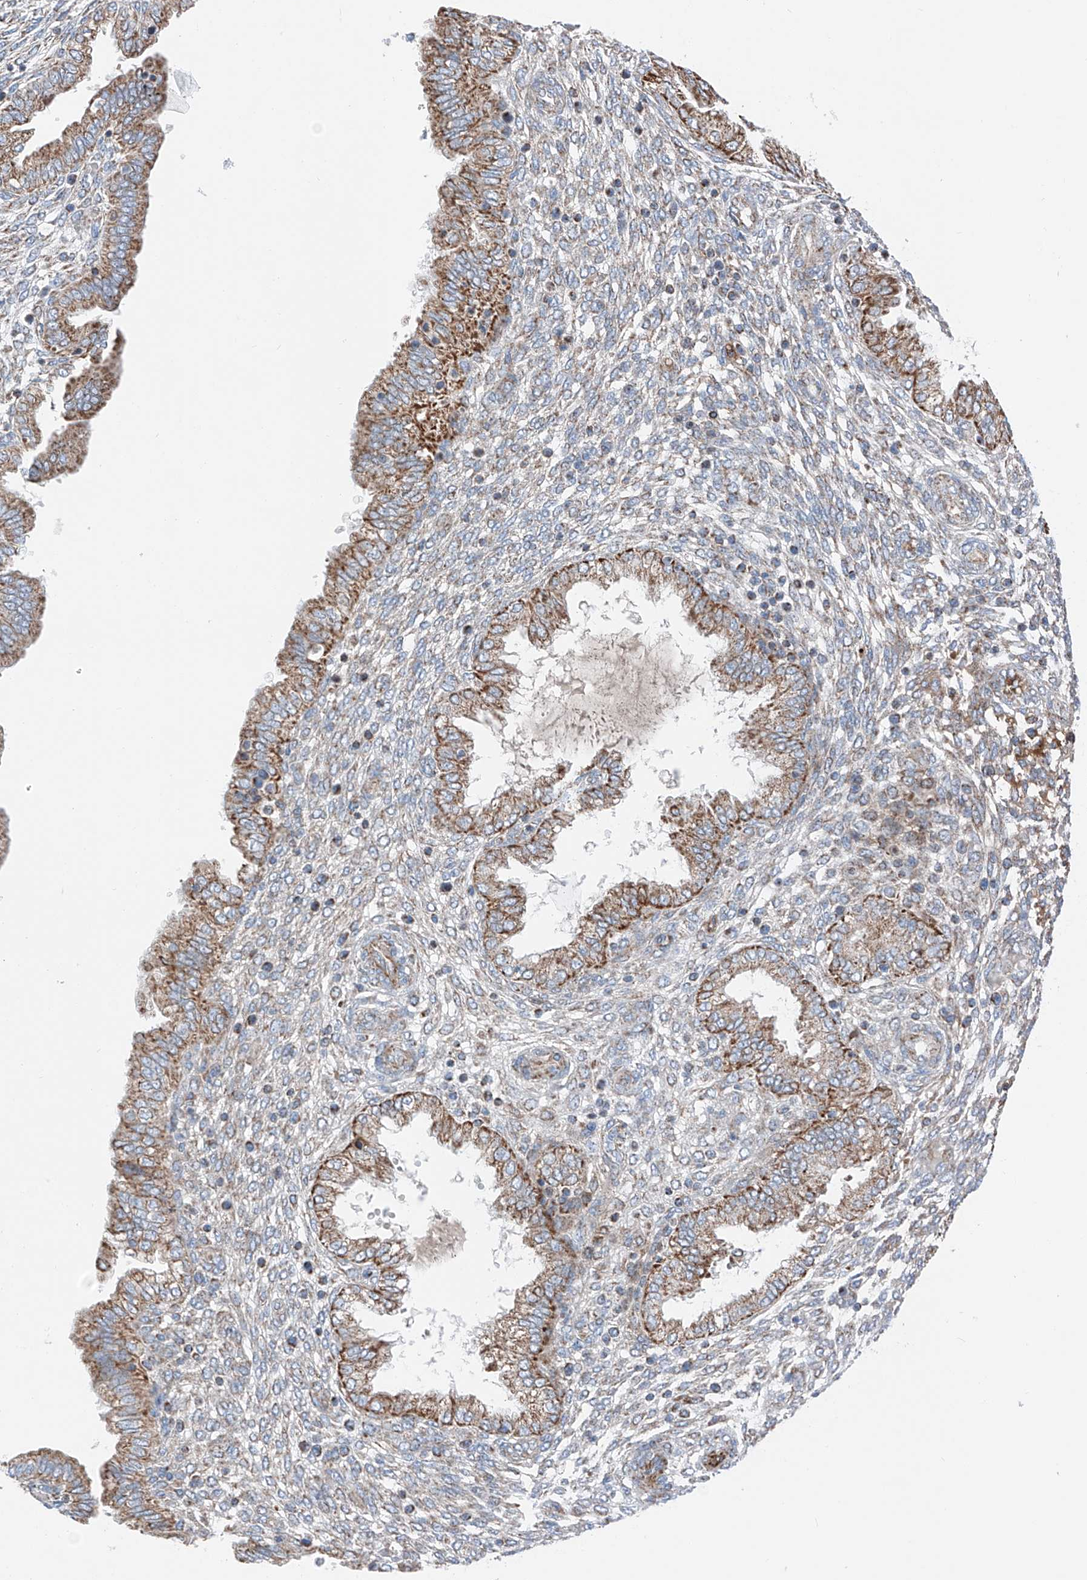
{"staining": {"intensity": "moderate", "quantity": "<25%", "location": "cytoplasmic/membranous"}, "tissue": "endometrium", "cell_type": "Cells in endometrial stroma", "image_type": "normal", "snomed": [{"axis": "morphology", "description": "Normal tissue, NOS"}, {"axis": "topography", "description": "Endometrium"}], "caption": "High-power microscopy captured an immunohistochemistry (IHC) image of benign endometrium, revealing moderate cytoplasmic/membranous expression in approximately <25% of cells in endometrial stroma.", "gene": "MRAP", "patient": {"sex": "female", "age": 33}}